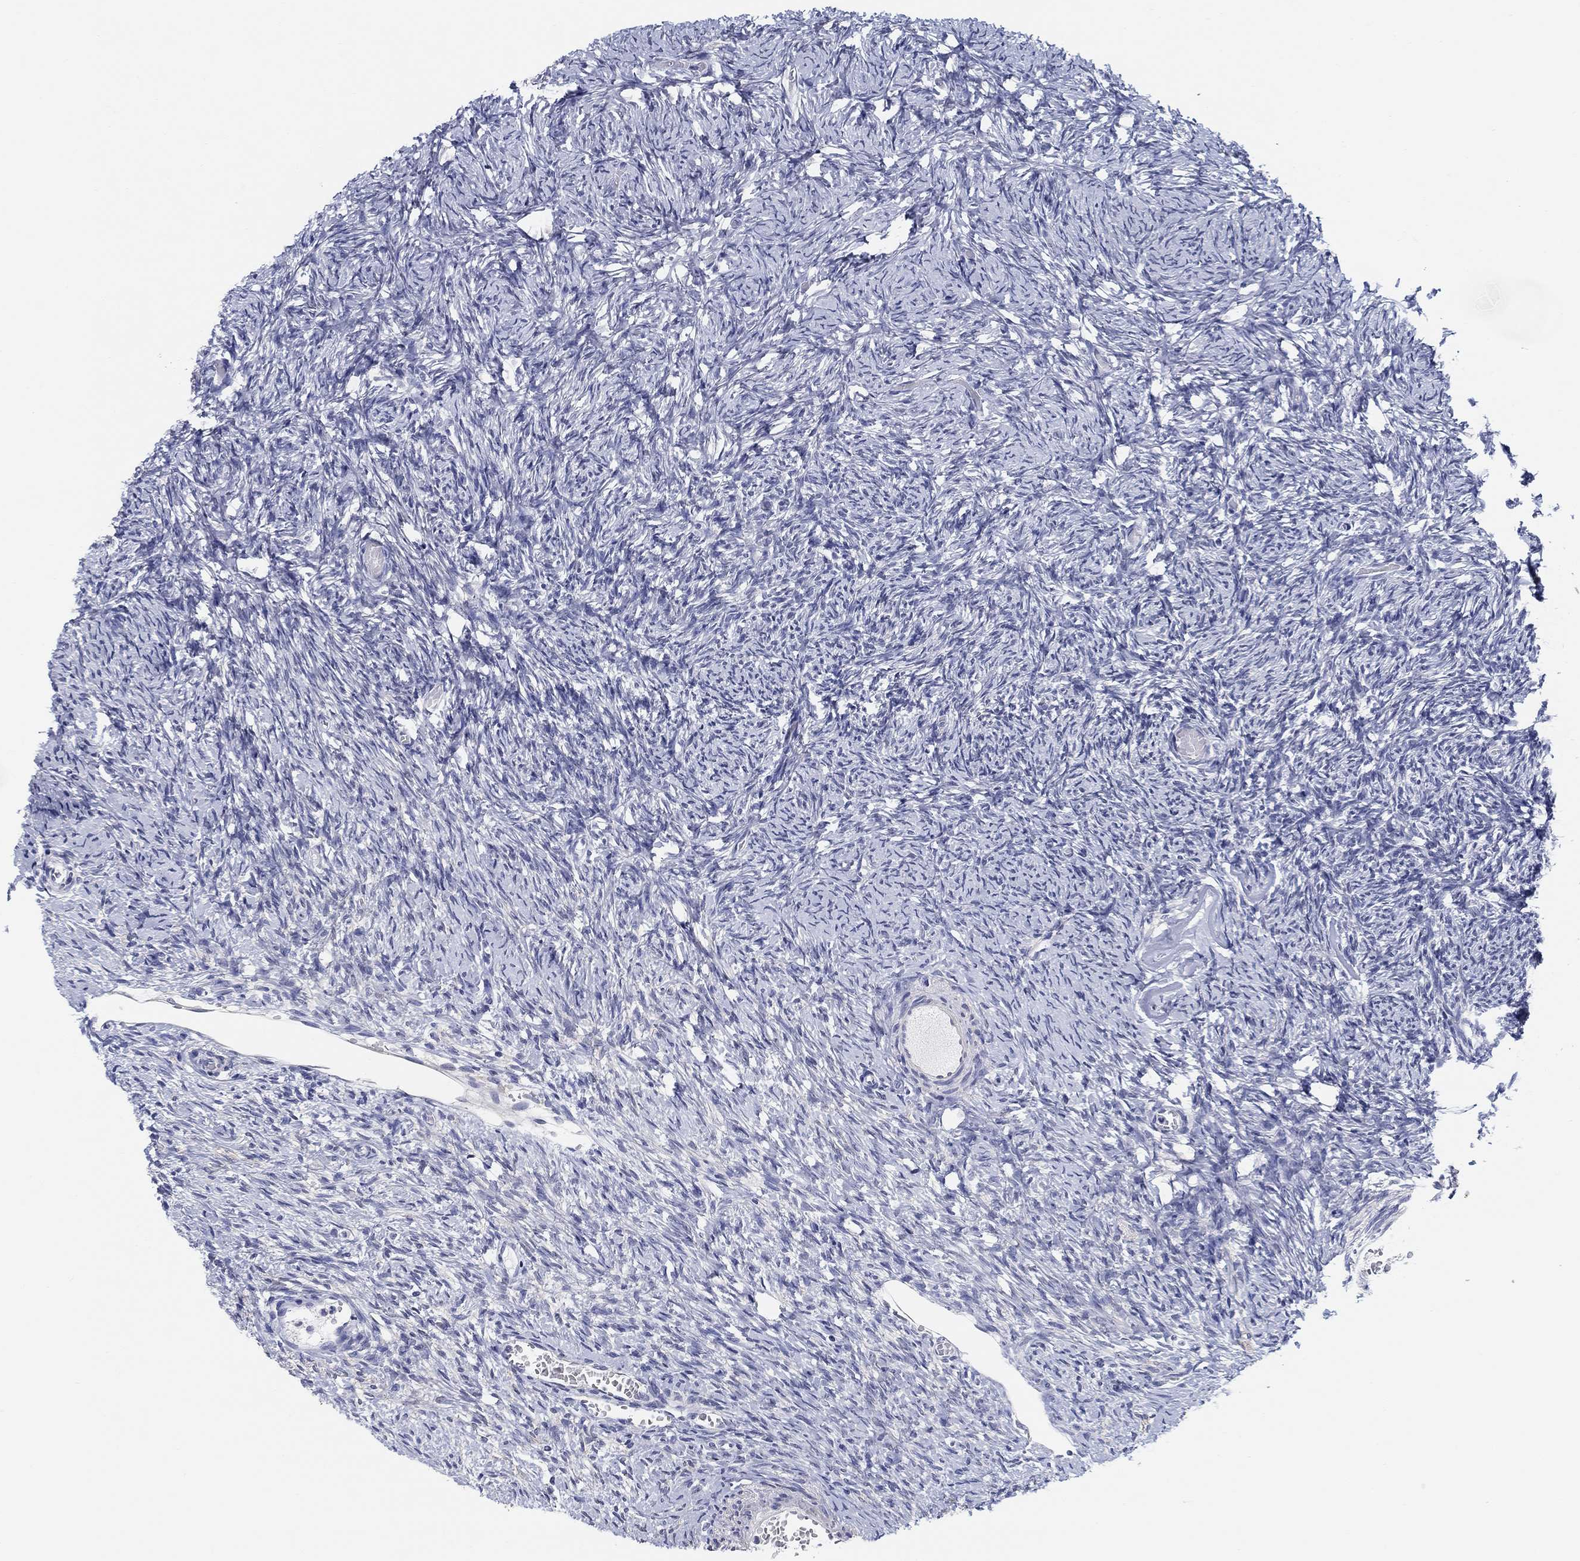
{"staining": {"intensity": "negative", "quantity": "none", "location": "none"}, "tissue": "ovary", "cell_type": "Follicle cells", "image_type": "normal", "snomed": [{"axis": "morphology", "description": "Normal tissue, NOS"}, {"axis": "topography", "description": "Ovary"}], "caption": "Immunohistochemistry (IHC) histopathology image of benign ovary: ovary stained with DAB (3,3'-diaminobenzidine) shows no significant protein staining in follicle cells. (DAB (3,3'-diaminobenzidine) immunohistochemistry (IHC) with hematoxylin counter stain).", "gene": "OTUB2", "patient": {"sex": "female", "age": 39}}